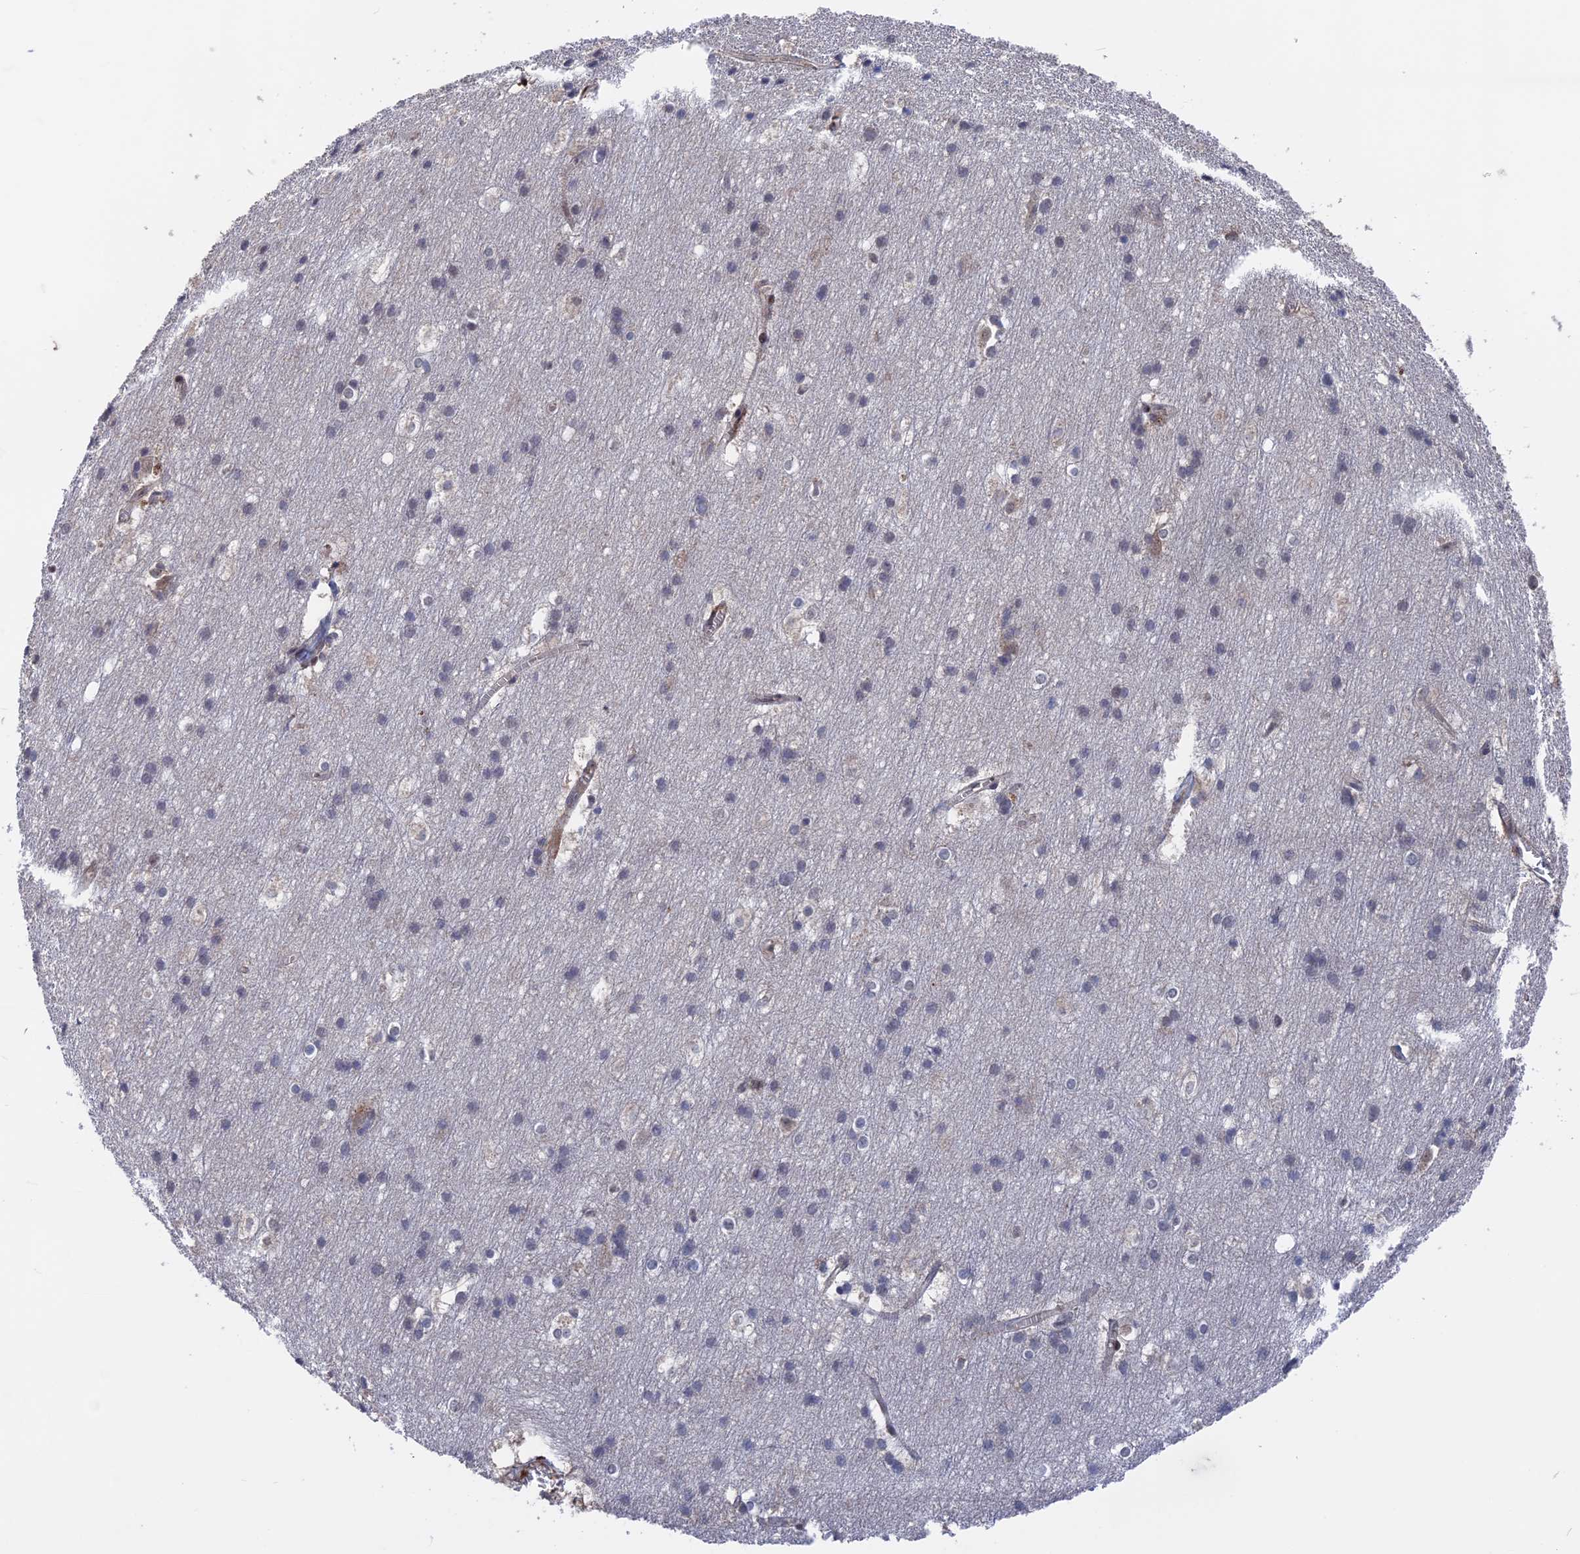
{"staining": {"intensity": "negative", "quantity": "none", "location": "none"}, "tissue": "cerebral cortex", "cell_type": "Endothelial cells", "image_type": "normal", "snomed": [{"axis": "morphology", "description": "Normal tissue, NOS"}, {"axis": "topography", "description": "Cerebral cortex"}], "caption": "Immunohistochemistry (IHC) of benign human cerebral cortex exhibits no staining in endothelial cells. (Stains: DAB immunohistochemistry with hematoxylin counter stain, Microscopy: brightfield microscopy at high magnification).", "gene": "PLA2G15", "patient": {"sex": "male", "age": 54}}